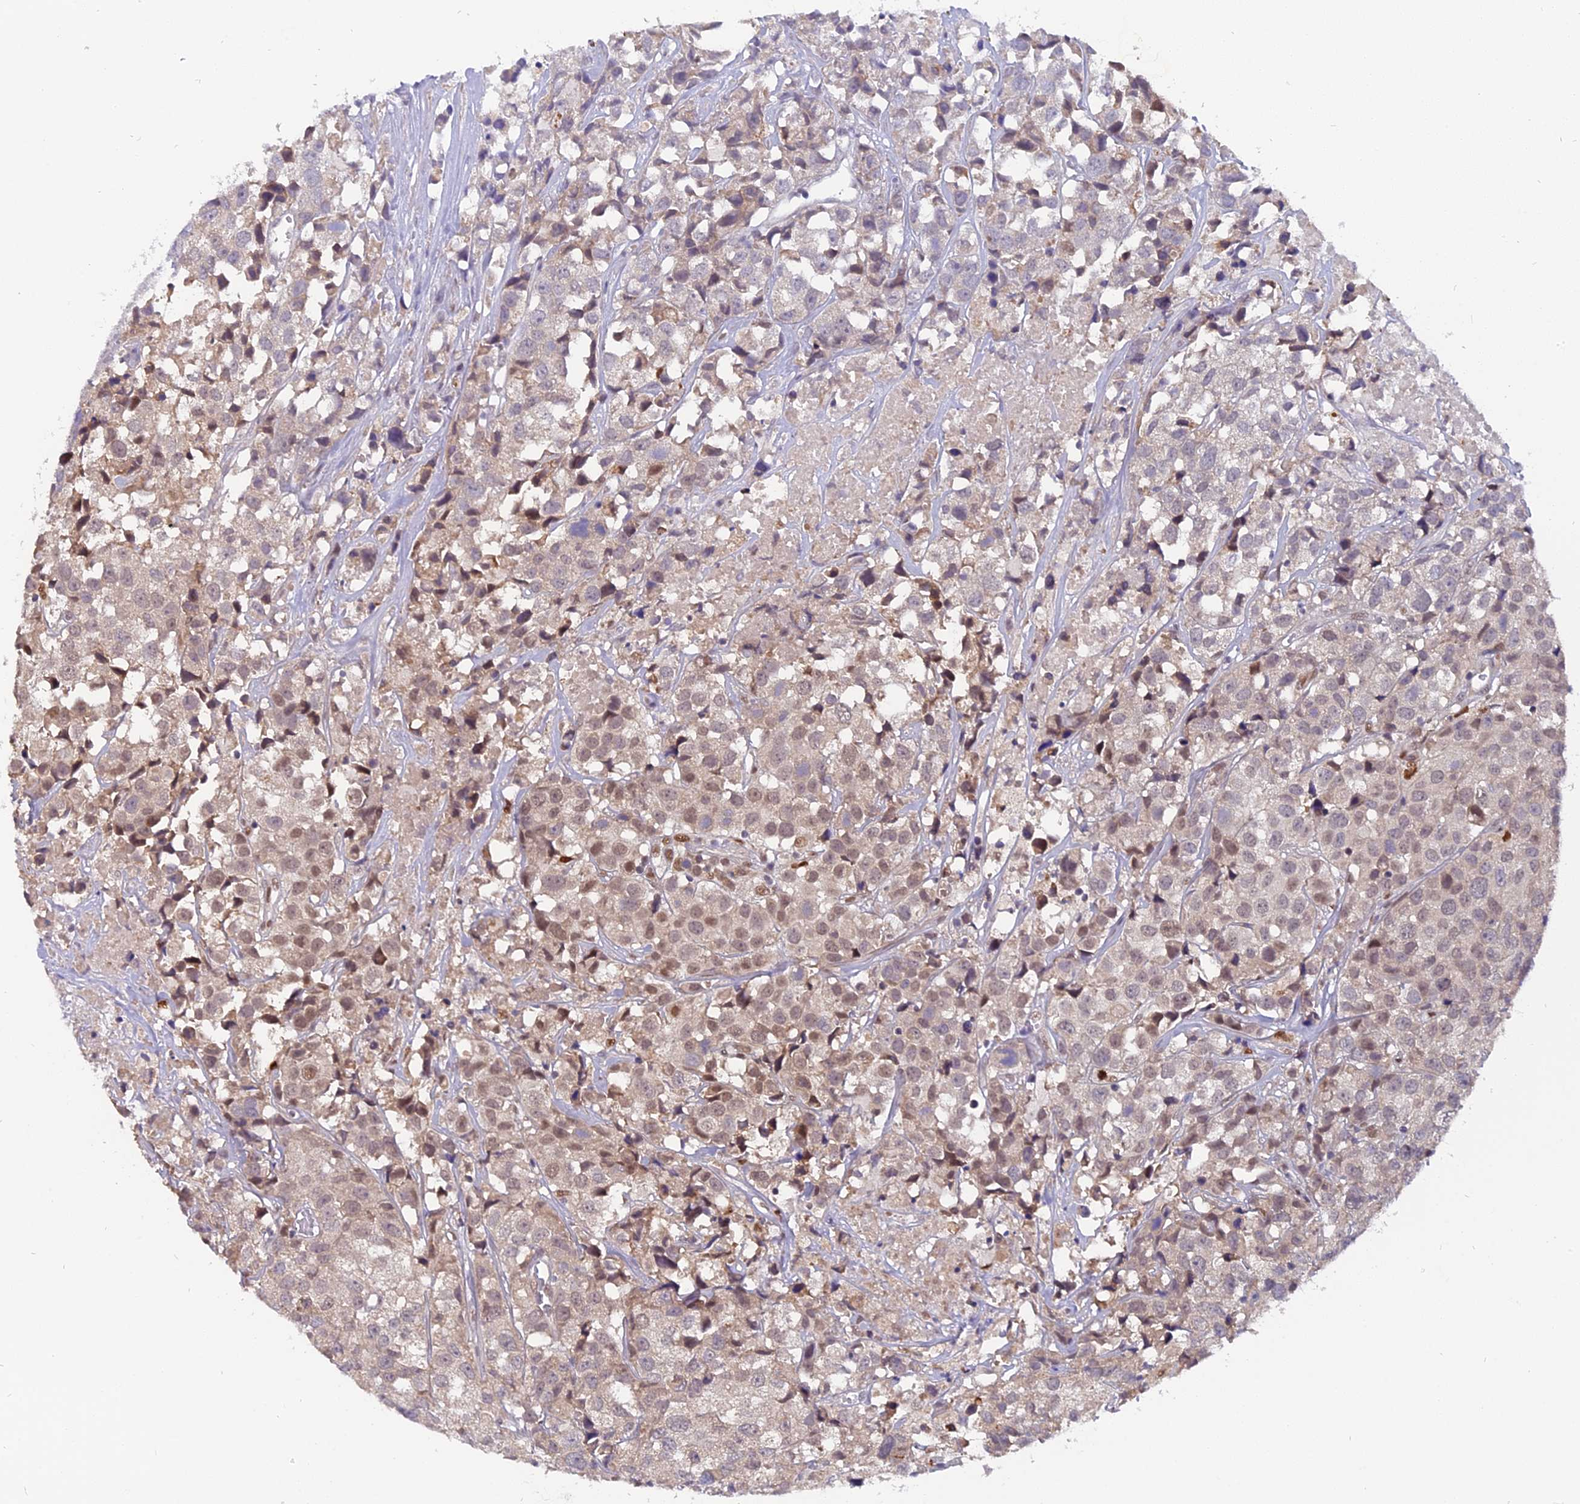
{"staining": {"intensity": "weak", "quantity": "25%-75%", "location": "nuclear"}, "tissue": "urothelial cancer", "cell_type": "Tumor cells", "image_type": "cancer", "snomed": [{"axis": "morphology", "description": "Urothelial carcinoma, High grade"}, {"axis": "topography", "description": "Urinary bladder"}], "caption": "Tumor cells demonstrate low levels of weak nuclear expression in about 25%-75% of cells in human urothelial carcinoma (high-grade).", "gene": "FAM118B", "patient": {"sex": "female", "age": 75}}